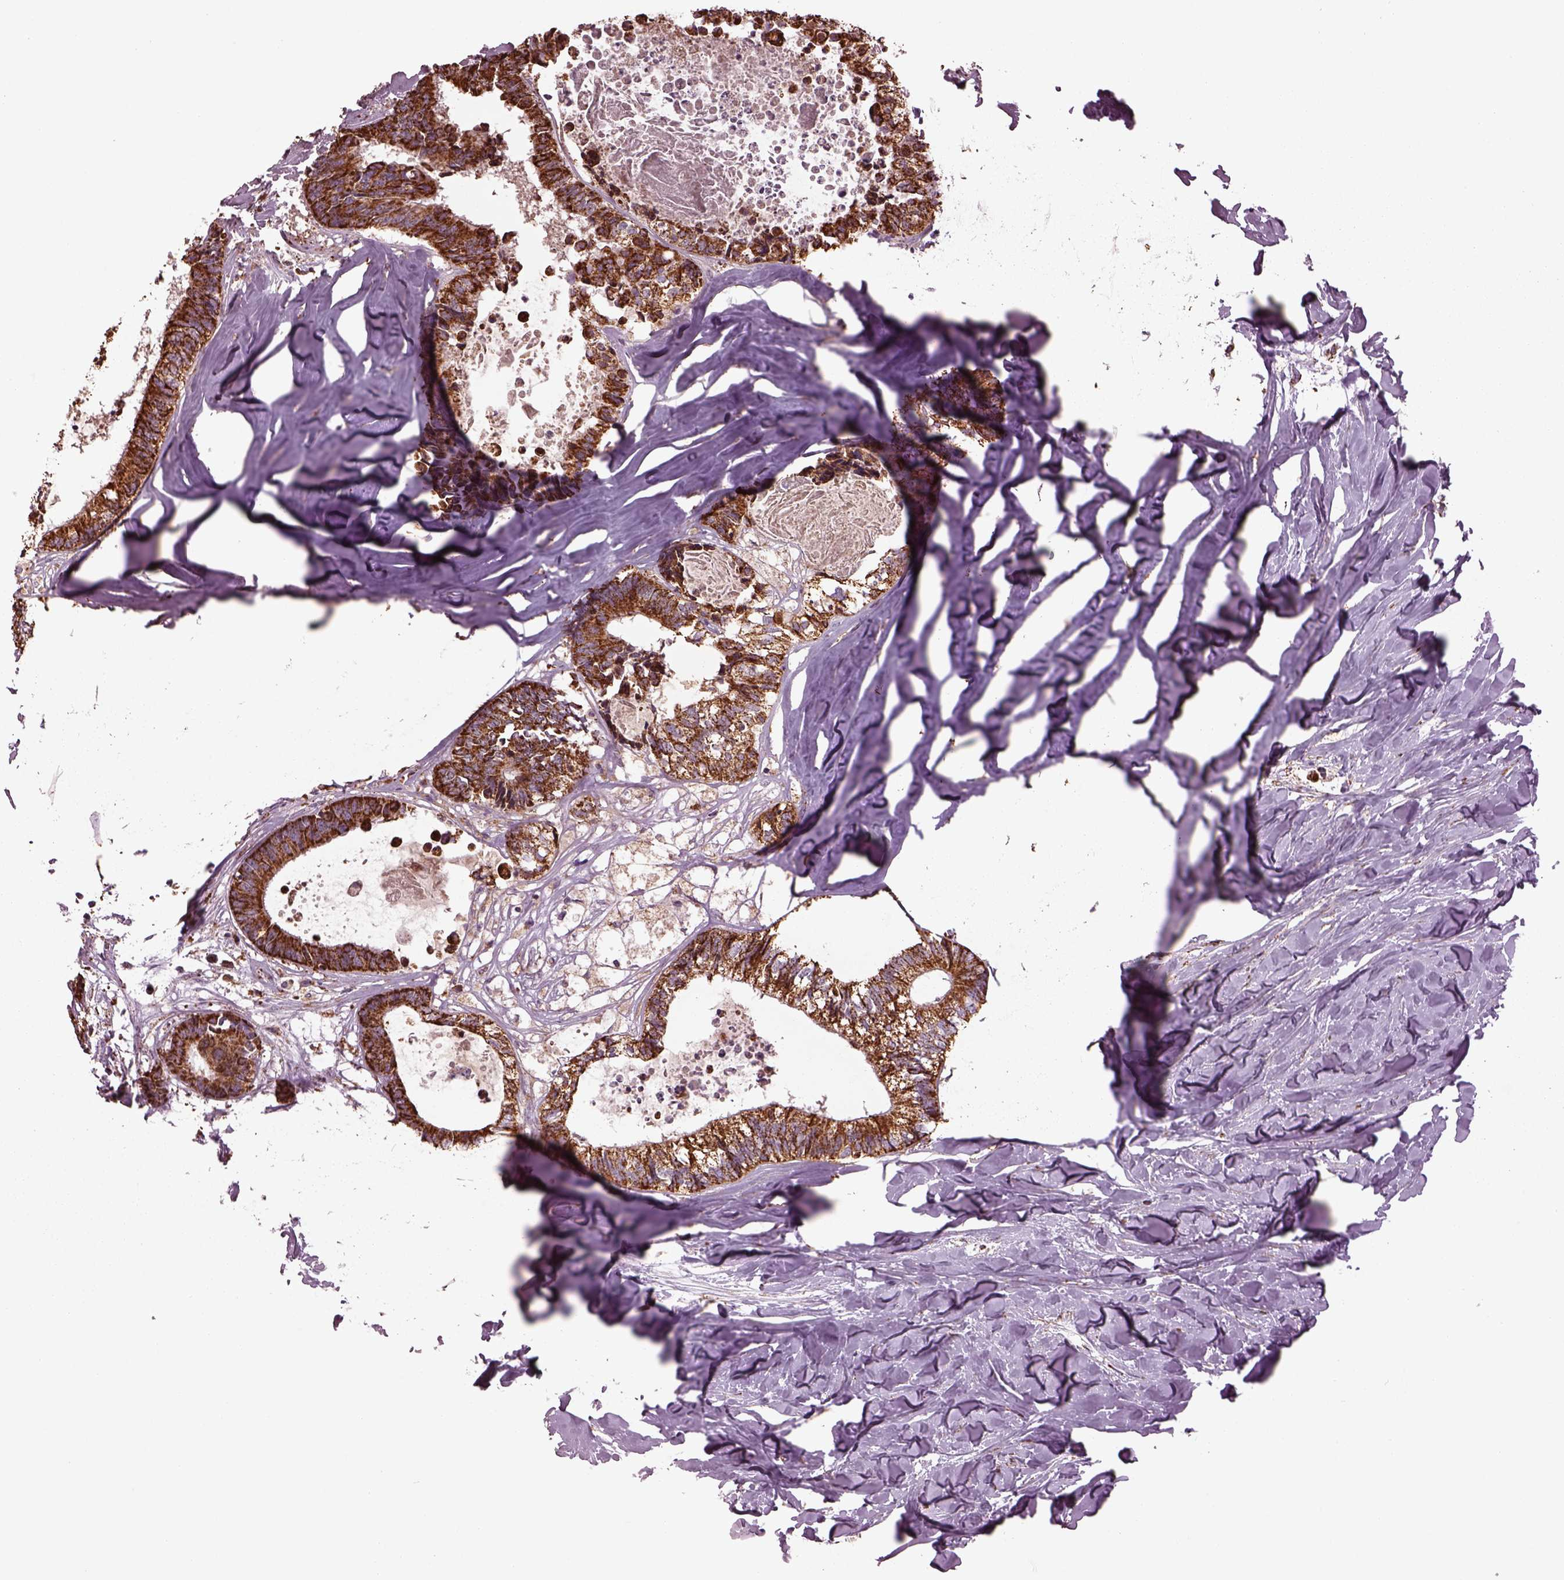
{"staining": {"intensity": "moderate", "quantity": ">75%", "location": "cytoplasmic/membranous"}, "tissue": "colorectal cancer", "cell_type": "Tumor cells", "image_type": "cancer", "snomed": [{"axis": "morphology", "description": "Adenocarcinoma, NOS"}, {"axis": "topography", "description": "Colon"}, {"axis": "topography", "description": "Rectum"}], "caption": "Protein analysis of colorectal cancer (adenocarcinoma) tissue shows moderate cytoplasmic/membranous staining in approximately >75% of tumor cells.", "gene": "TMEM254", "patient": {"sex": "male", "age": 57}}